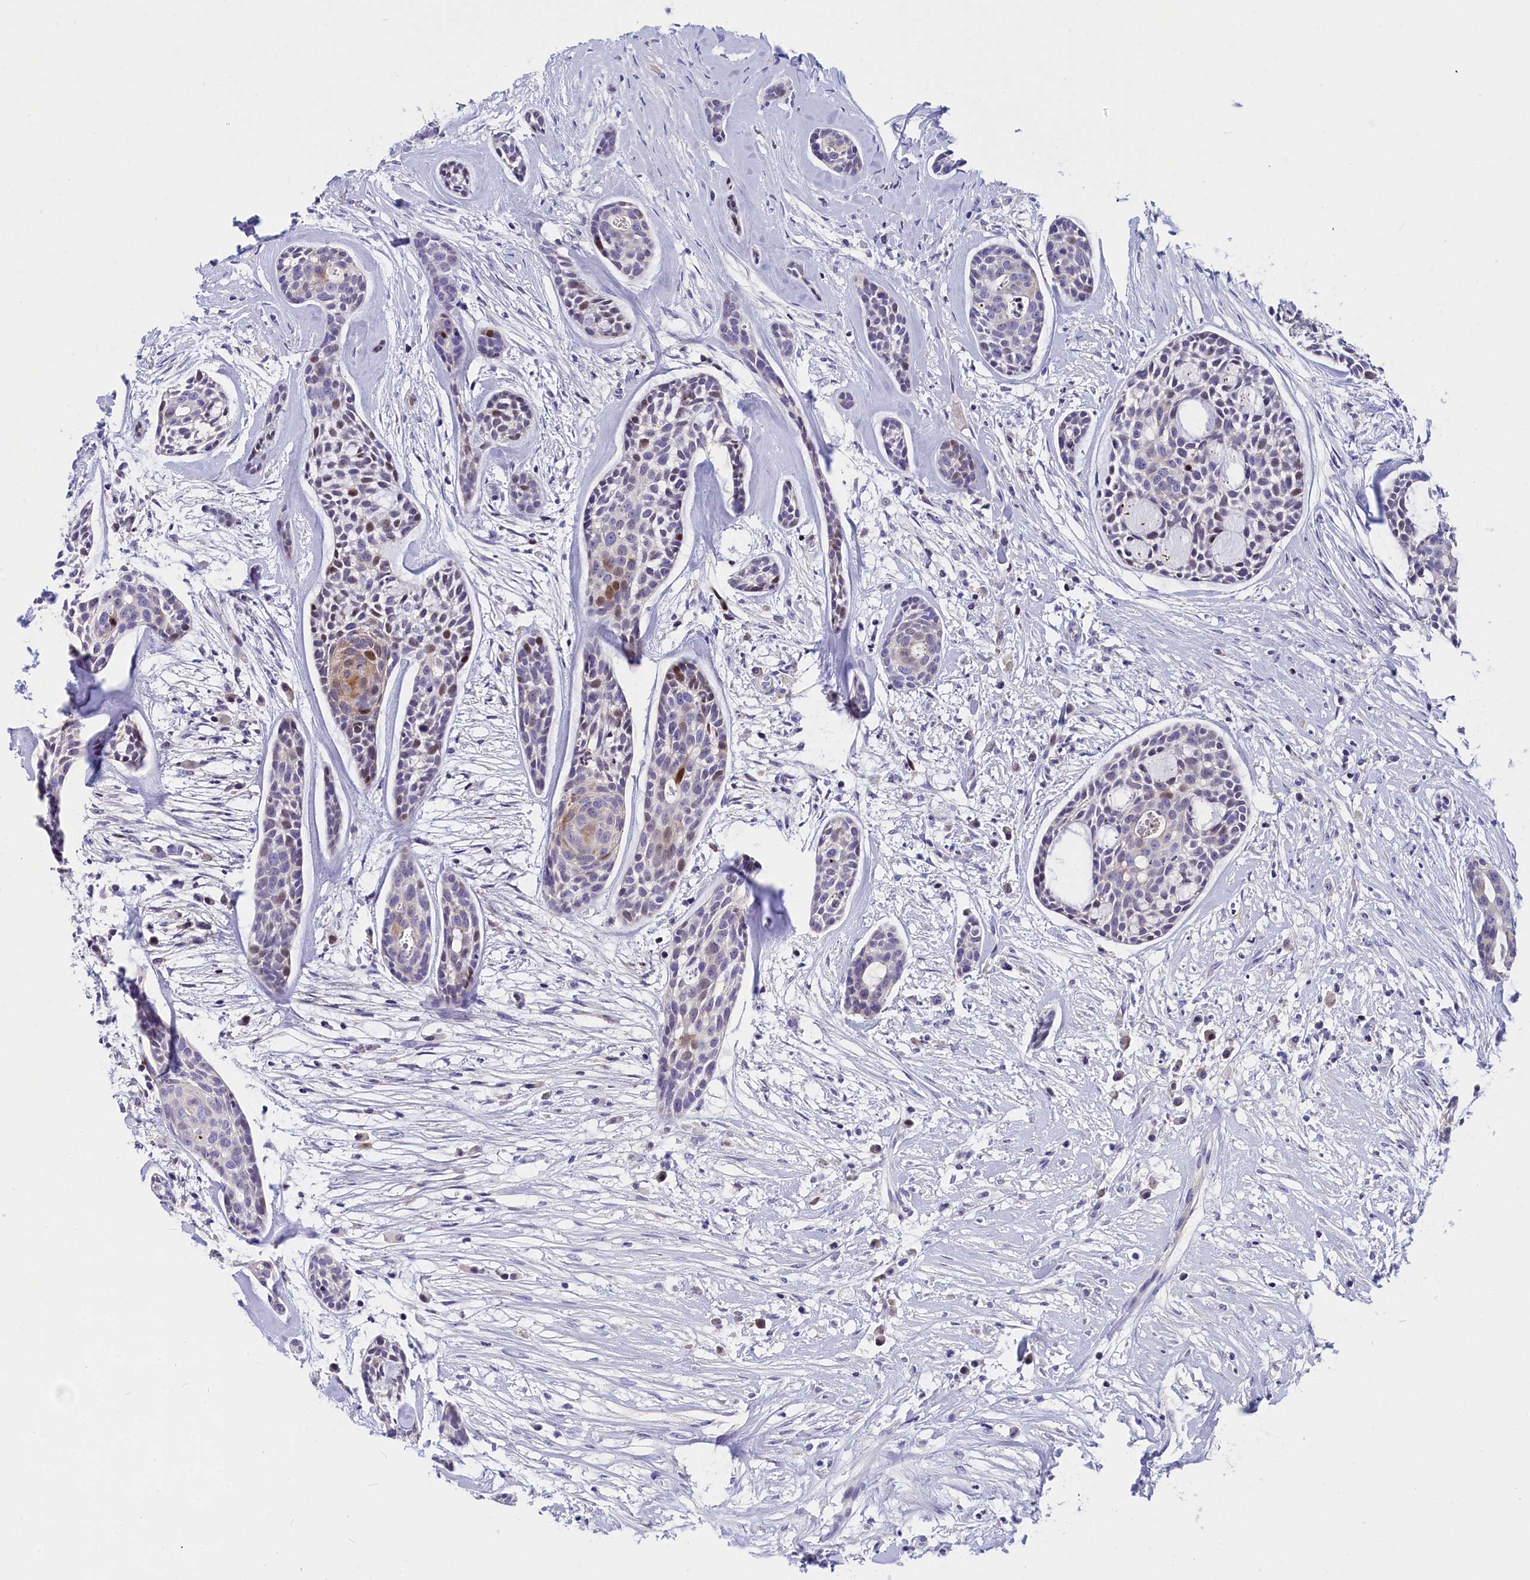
{"staining": {"intensity": "moderate", "quantity": "<25%", "location": "nuclear"}, "tissue": "head and neck cancer", "cell_type": "Tumor cells", "image_type": "cancer", "snomed": [{"axis": "morphology", "description": "Adenocarcinoma, NOS"}, {"axis": "topography", "description": "Subcutis"}, {"axis": "topography", "description": "Head-Neck"}], "caption": "IHC photomicrograph of neoplastic tissue: head and neck cancer (adenocarcinoma) stained using immunohistochemistry (IHC) displays low levels of moderate protein expression localized specifically in the nuclear of tumor cells, appearing as a nuclear brown color.", "gene": "NKPD1", "patient": {"sex": "female", "age": 73}}